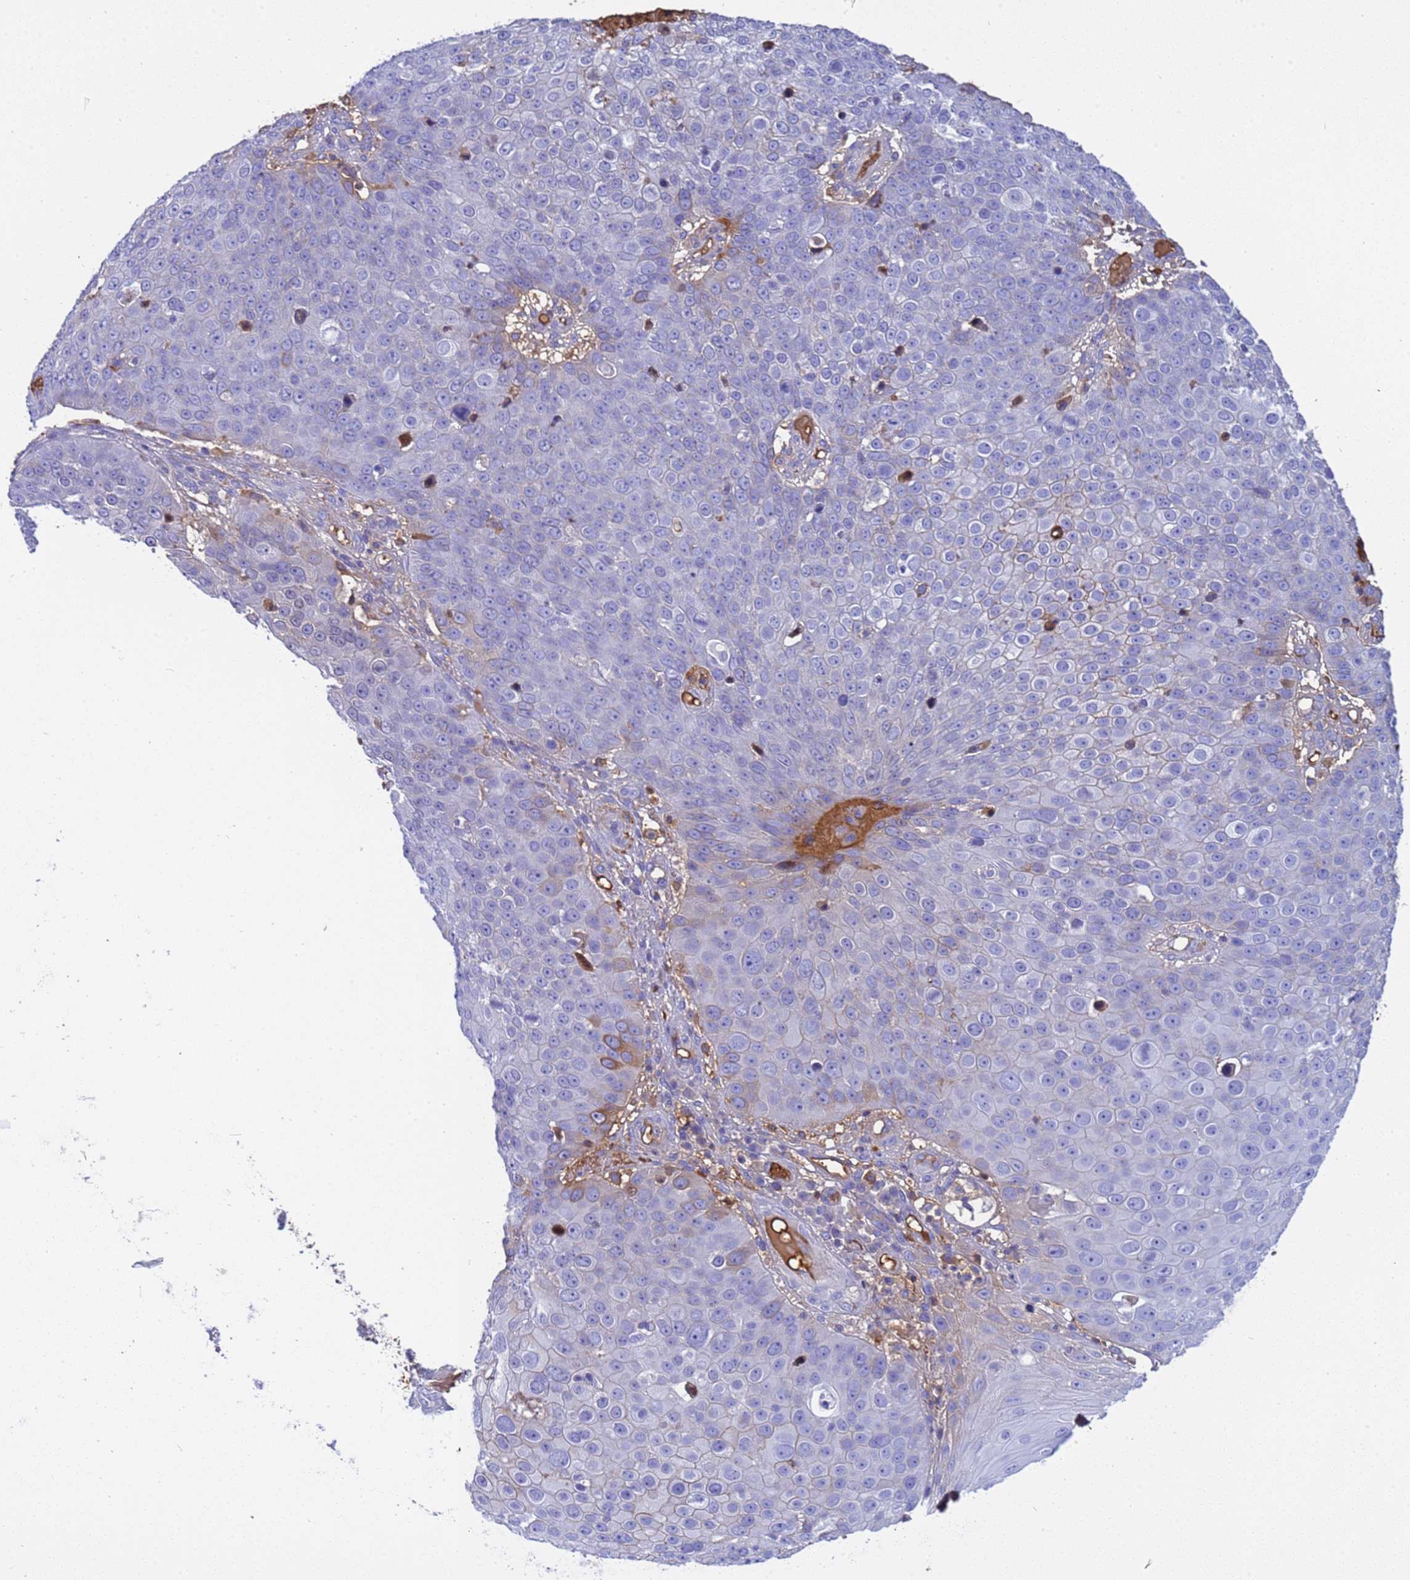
{"staining": {"intensity": "moderate", "quantity": "<25%", "location": "cytoplasmic/membranous"}, "tissue": "skin cancer", "cell_type": "Tumor cells", "image_type": "cancer", "snomed": [{"axis": "morphology", "description": "Squamous cell carcinoma, NOS"}, {"axis": "topography", "description": "Skin"}], "caption": "Immunohistochemistry (IHC) (DAB (3,3'-diaminobenzidine)) staining of human skin cancer exhibits moderate cytoplasmic/membranous protein expression in approximately <25% of tumor cells.", "gene": "H1-7", "patient": {"sex": "male", "age": 71}}